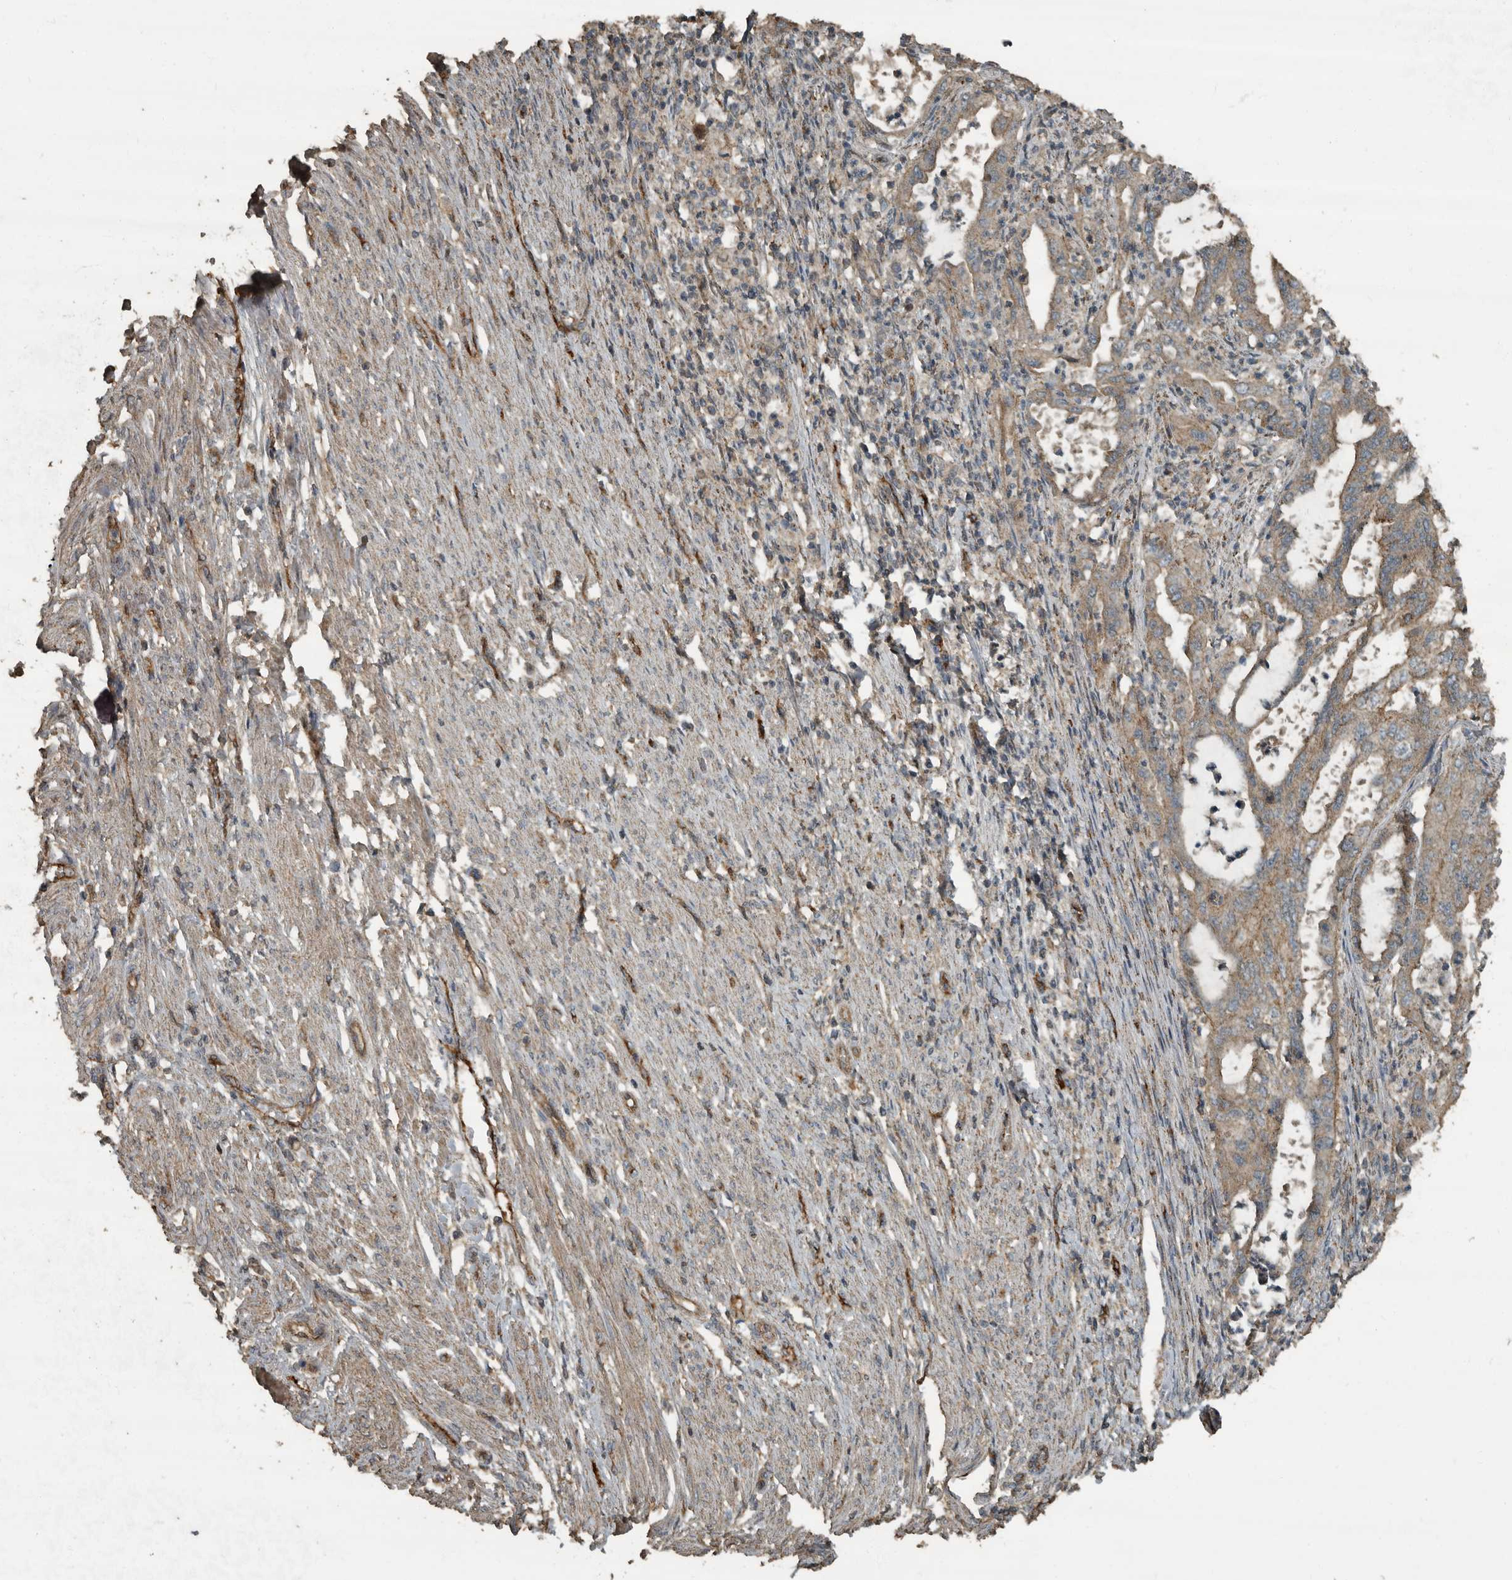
{"staining": {"intensity": "weak", "quantity": ">75%", "location": "cytoplasmic/membranous"}, "tissue": "endometrial cancer", "cell_type": "Tumor cells", "image_type": "cancer", "snomed": [{"axis": "morphology", "description": "Adenocarcinoma, NOS"}, {"axis": "topography", "description": "Endometrium"}], "caption": "Adenocarcinoma (endometrial) tissue demonstrates weak cytoplasmic/membranous positivity in approximately >75% of tumor cells, visualized by immunohistochemistry.", "gene": "IL15RA", "patient": {"sex": "female", "age": 51}}